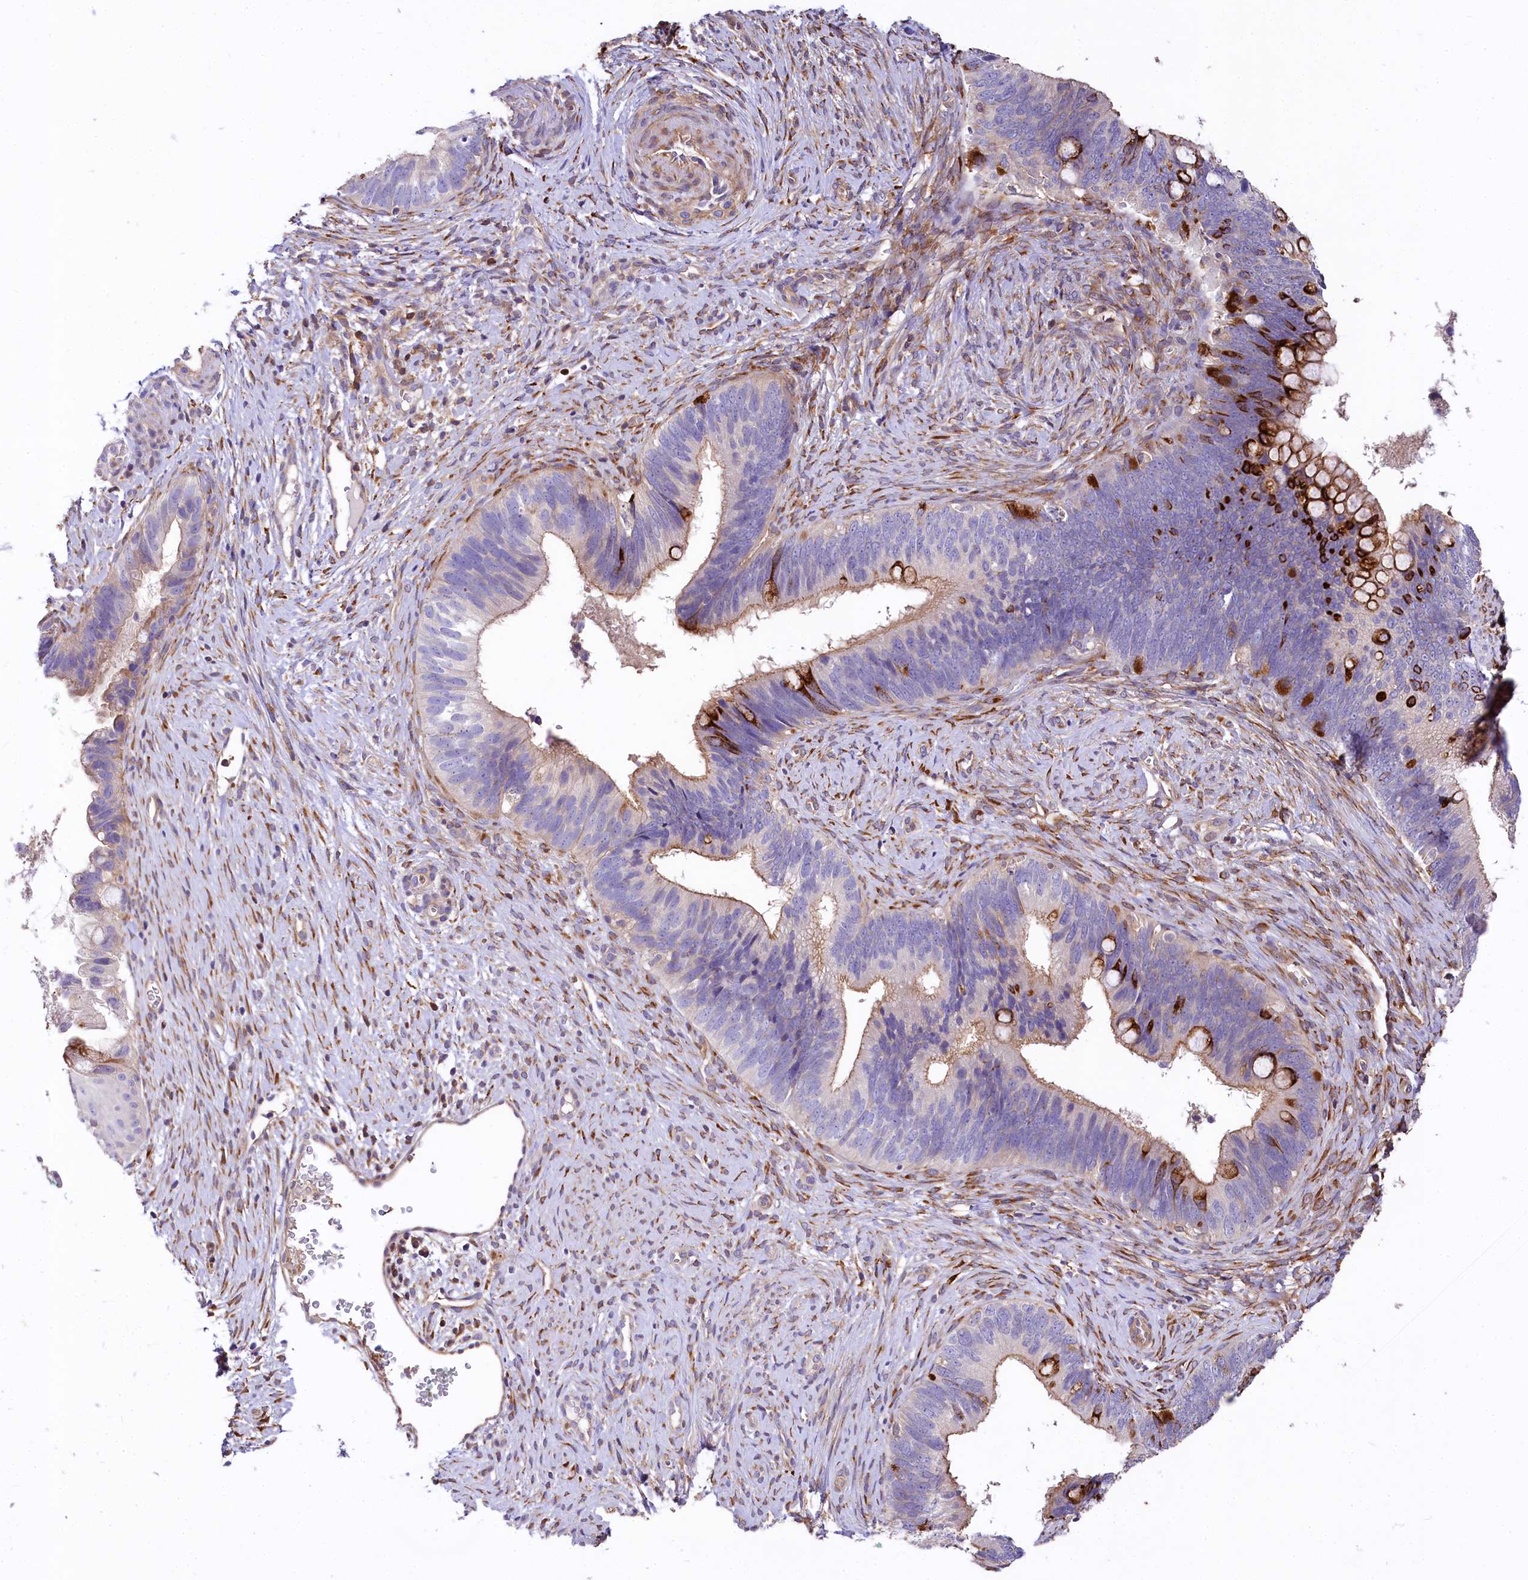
{"staining": {"intensity": "strong", "quantity": "<25%", "location": "cytoplasmic/membranous"}, "tissue": "cervical cancer", "cell_type": "Tumor cells", "image_type": "cancer", "snomed": [{"axis": "morphology", "description": "Adenocarcinoma, NOS"}, {"axis": "topography", "description": "Cervix"}], "caption": "An immunohistochemistry (IHC) image of tumor tissue is shown. Protein staining in brown shows strong cytoplasmic/membranous positivity in cervical cancer within tumor cells. Nuclei are stained in blue.", "gene": "FCHSD2", "patient": {"sex": "female", "age": 42}}